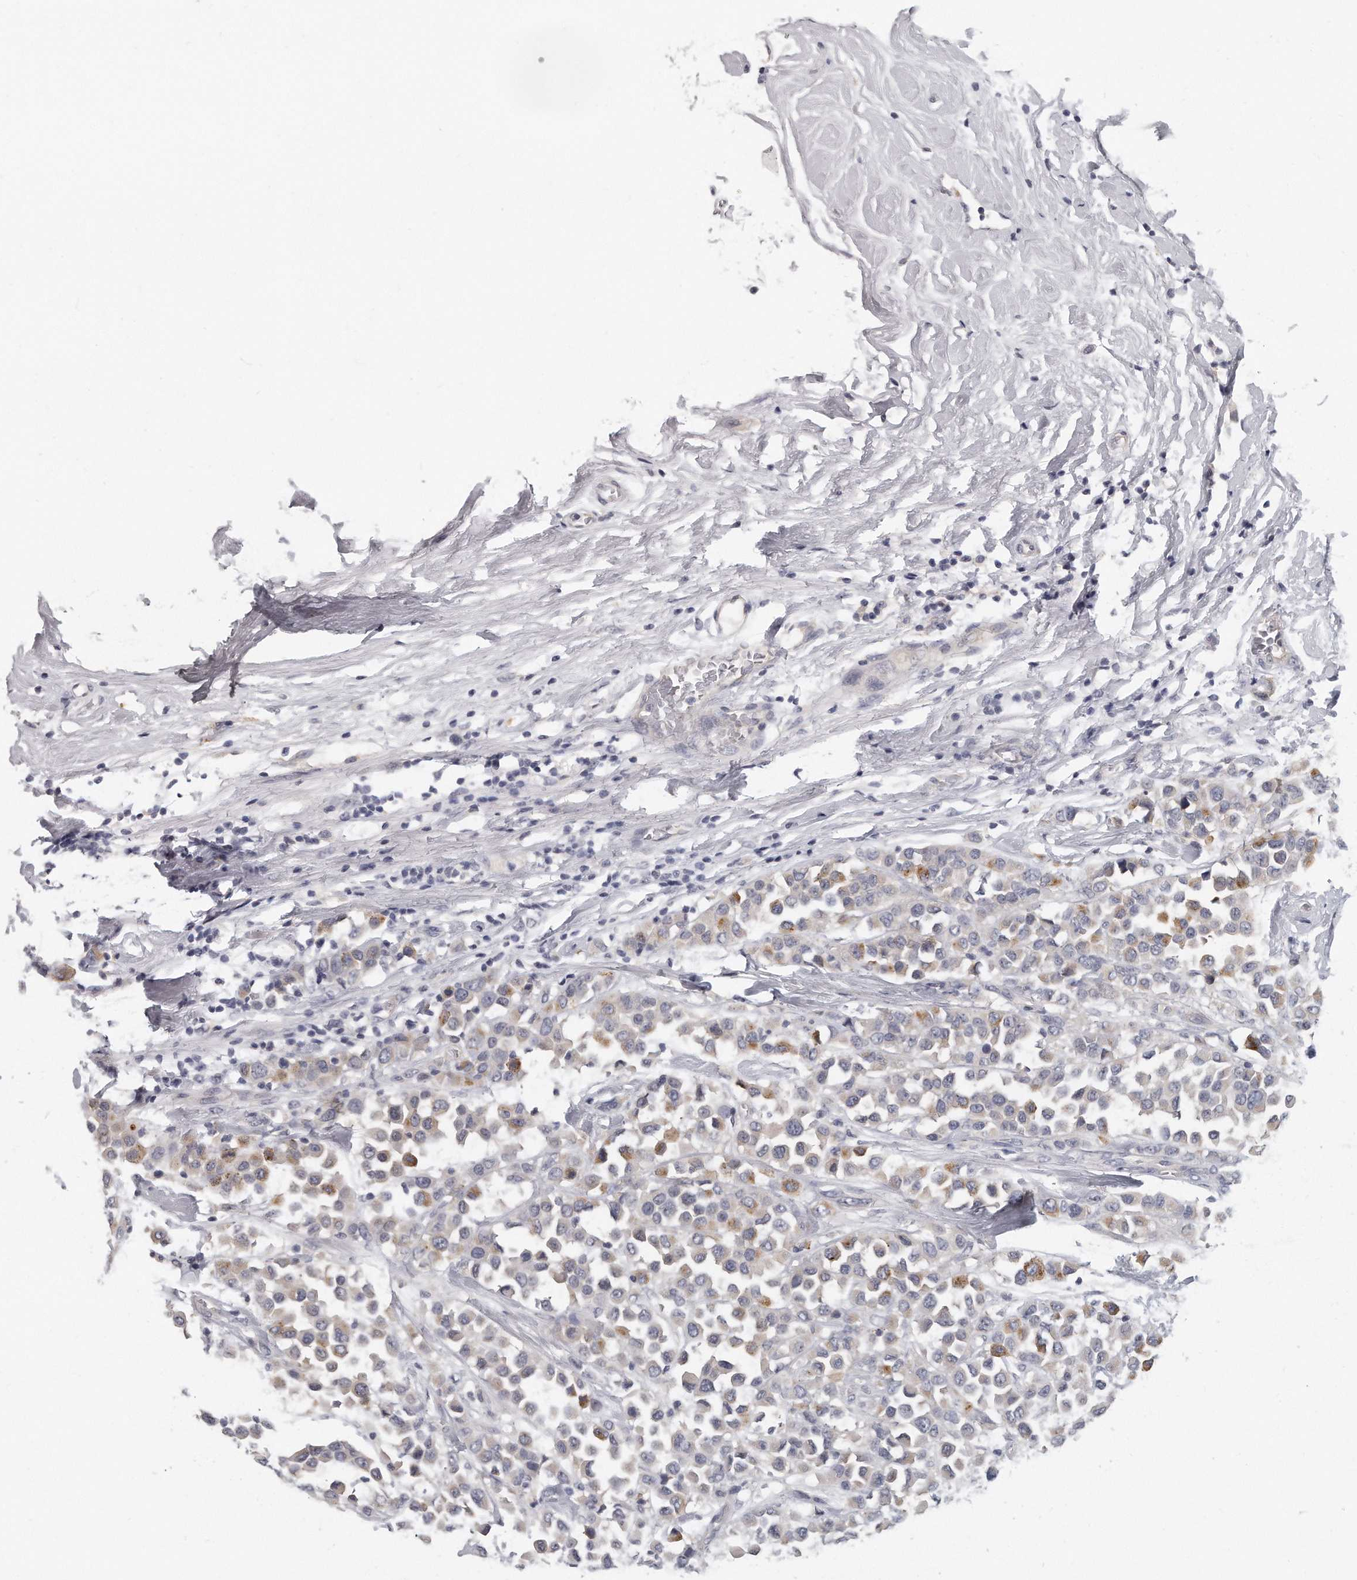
{"staining": {"intensity": "moderate", "quantity": "<25%", "location": "cytoplasmic/membranous"}, "tissue": "breast cancer", "cell_type": "Tumor cells", "image_type": "cancer", "snomed": [{"axis": "morphology", "description": "Duct carcinoma"}, {"axis": "topography", "description": "Breast"}], "caption": "Tumor cells exhibit moderate cytoplasmic/membranous positivity in about <25% of cells in breast infiltrating ductal carcinoma. Using DAB (brown) and hematoxylin (blue) stains, captured at high magnification using brightfield microscopy.", "gene": "KLHL7", "patient": {"sex": "female", "age": 61}}